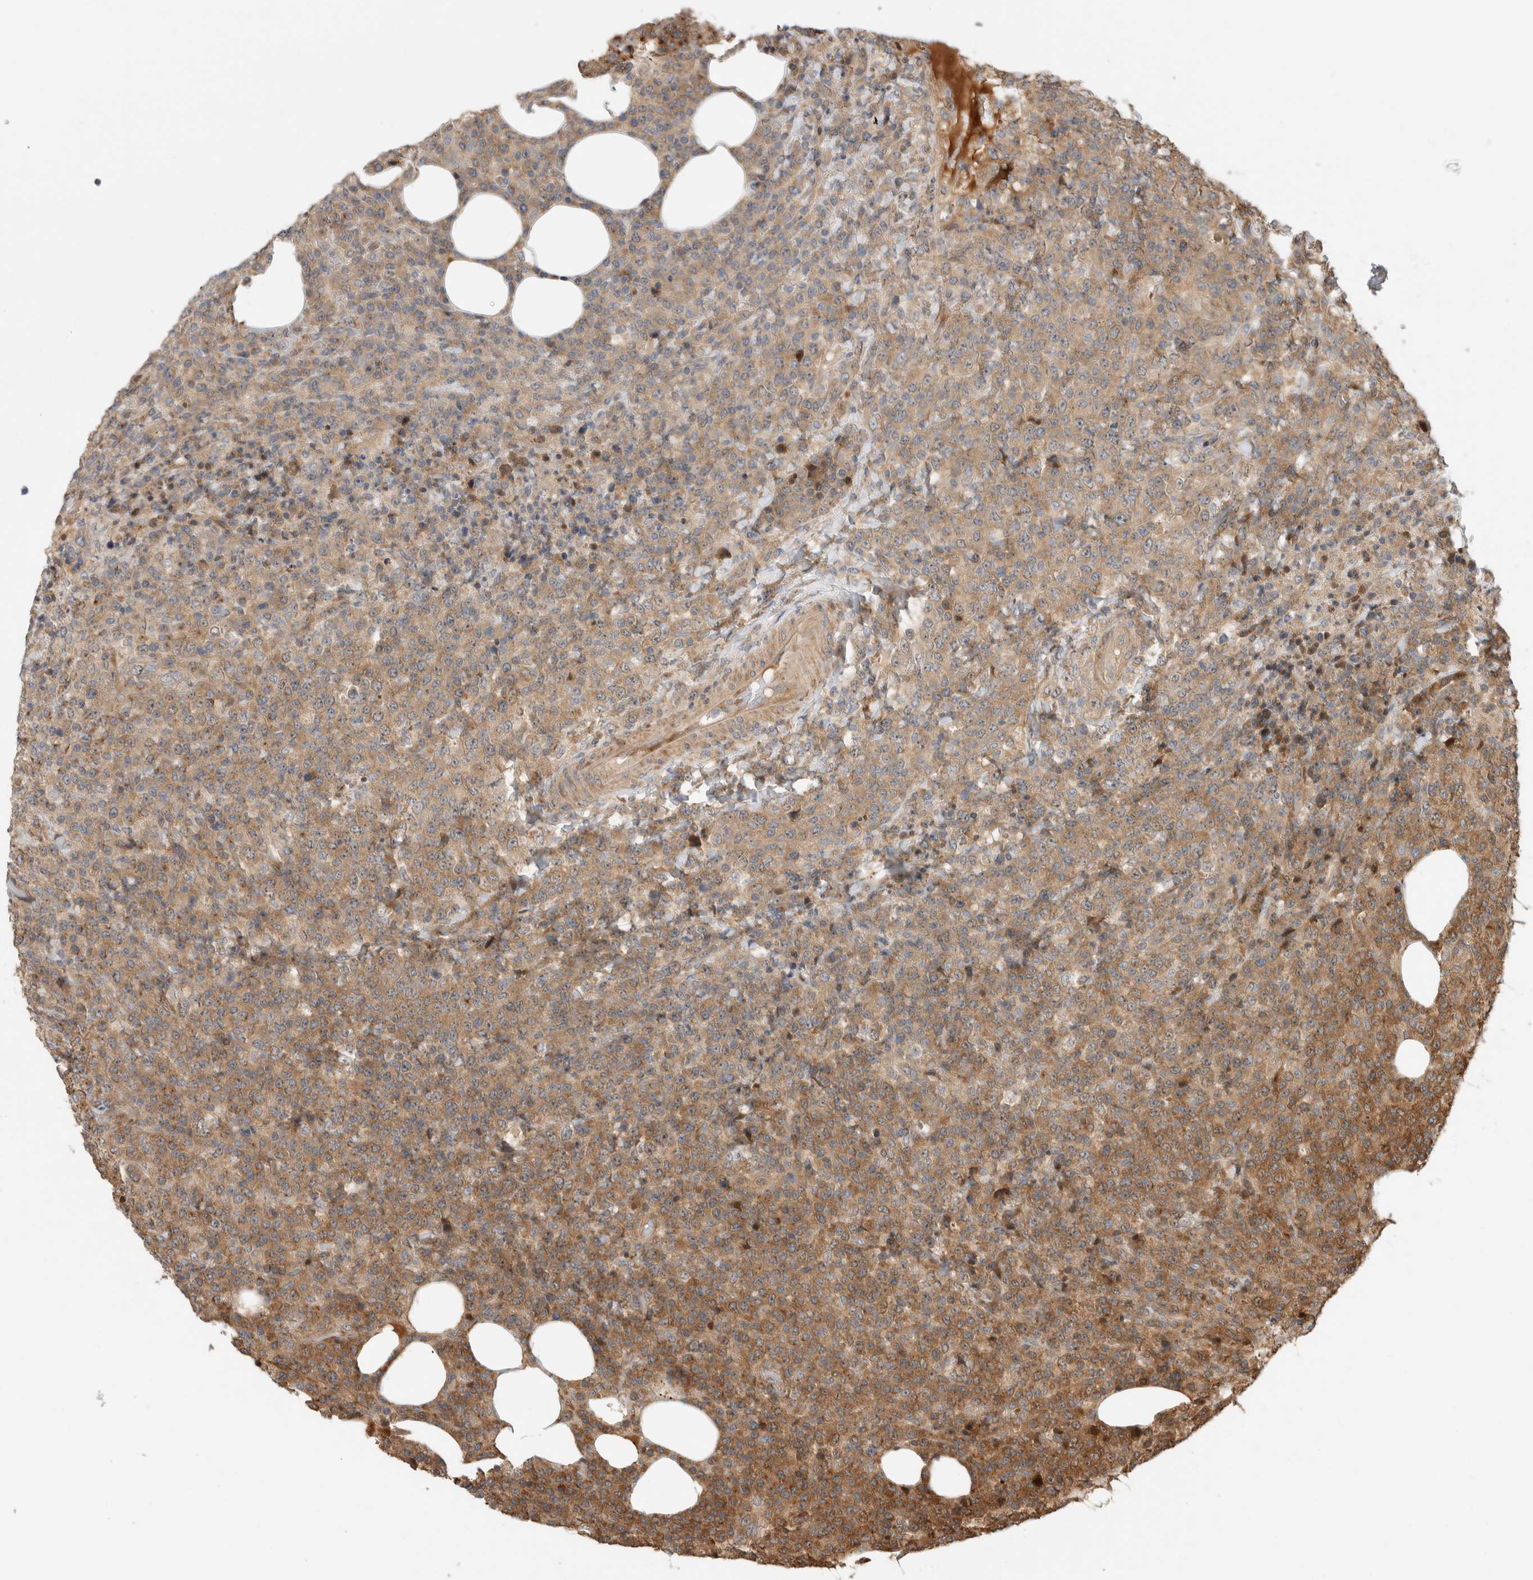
{"staining": {"intensity": "moderate", "quantity": "25%-75%", "location": "cytoplasmic/membranous"}, "tissue": "lymphoma", "cell_type": "Tumor cells", "image_type": "cancer", "snomed": [{"axis": "morphology", "description": "Malignant lymphoma, non-Hodgkin's type, High grade"}, {"axis": "topography", "description": "Lymph node"}], "caption": "Brown immunohistochemical staining in human lymphoma exhibits moderate cytoplasmic/membranous positivity in about 25%-75% of tumor cells.", "gene": "PCDHB15", "patient": {"sex": "male", "age": 13}}